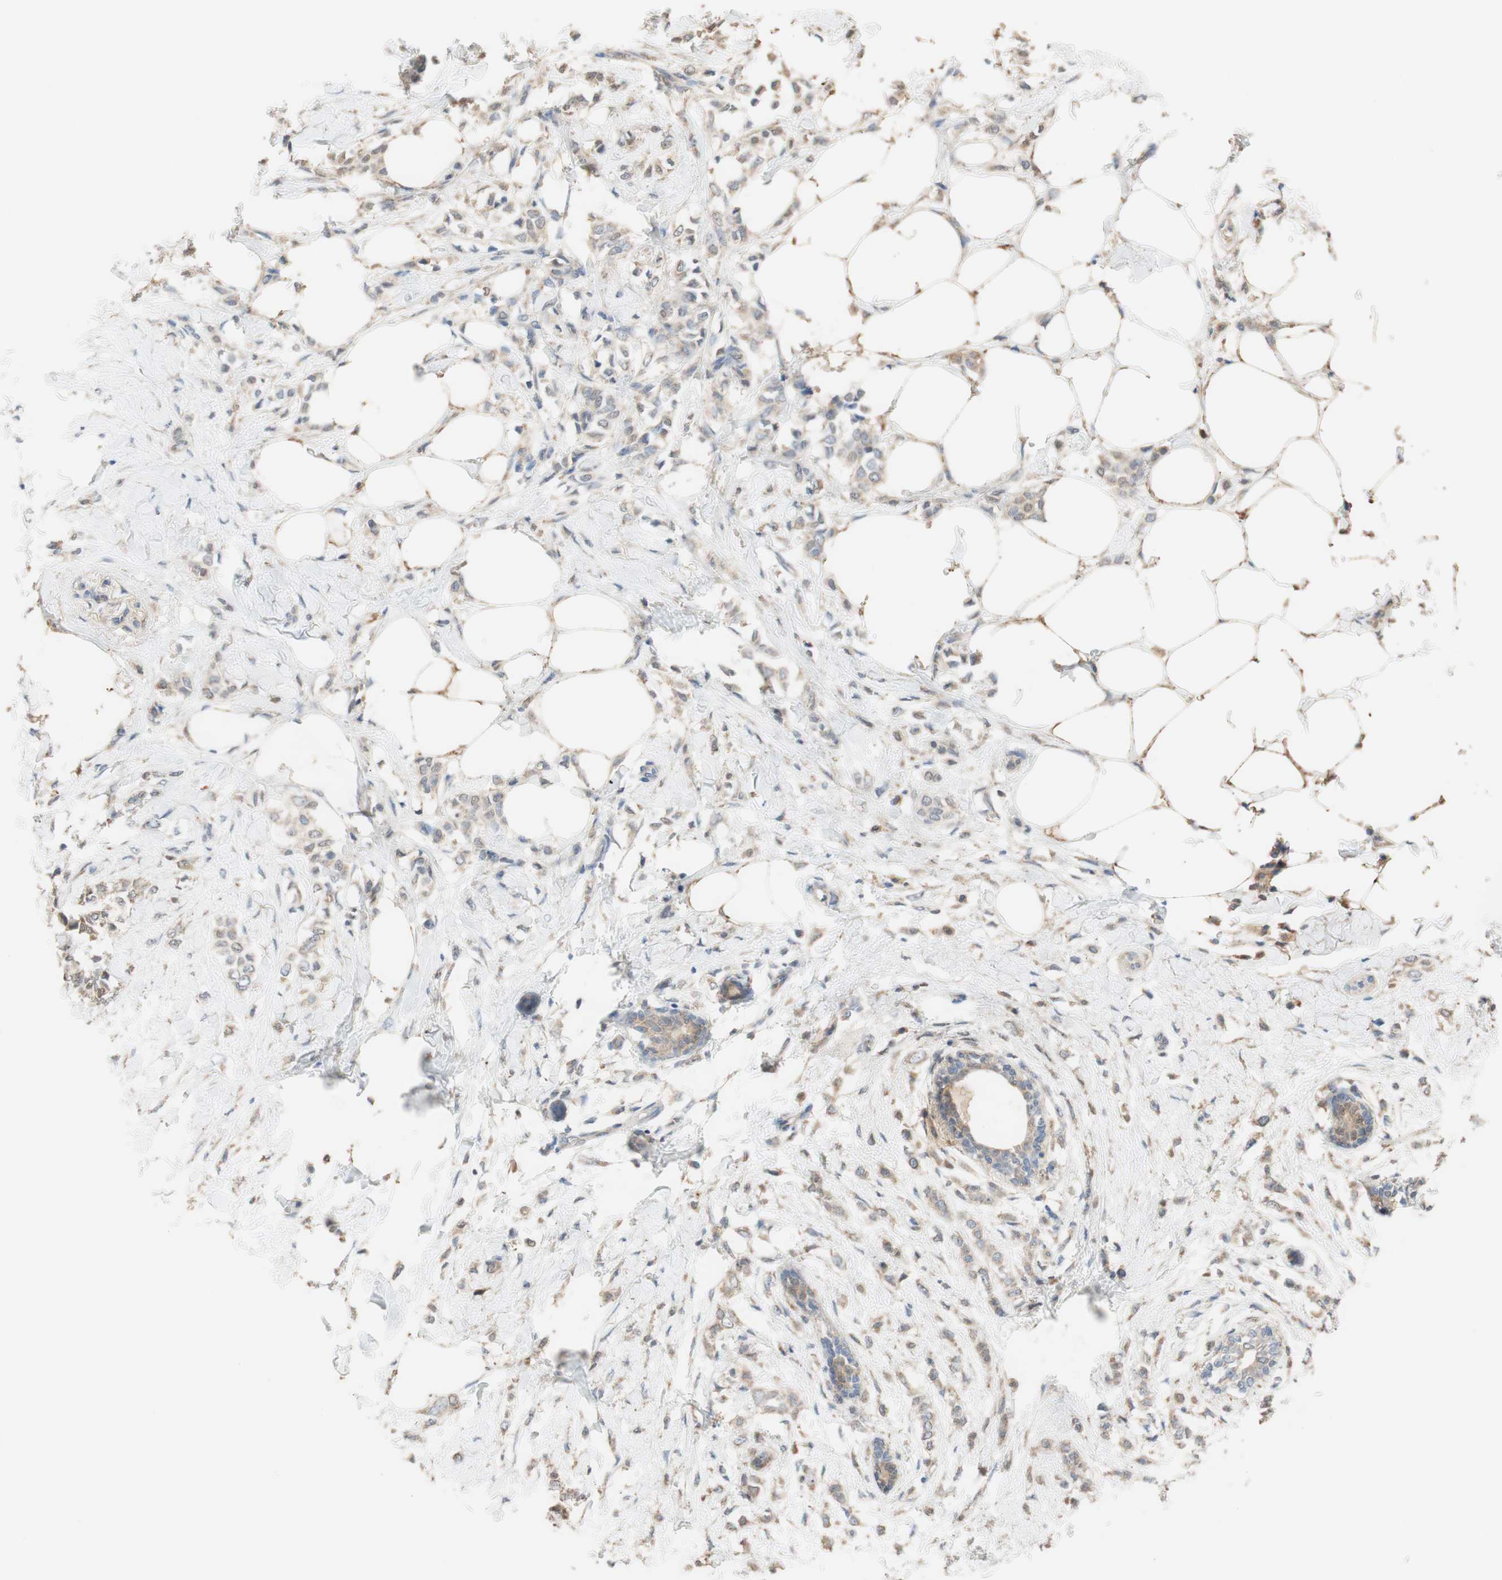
{"staining": {"intensity": "moderate", "quantity": "25%-75%", "location": "cytoplasmic/membranous"}, "tissue": "breast cancer", "cell_type": "Tumor cells", "image_type": "cancer", "snomed": [{"axis": "morphology", "description": "Lobular carcinoma, in situ"}, {"axis": "morphology", "description": "Lobular carcinoma"}, {"axis": "topography", "description": "Breast"}], "caption": "A brown stain labels moderate cytoplasmic/membranous positivity of a protein in breast cancer tumor cells. (DAB (3,3'-diaminobenzidine) IHC, brown staining for protein, blue staining for nuclei).", "gene": "ALDH1A2", "patient": {"sex": "female", "age": 41}}